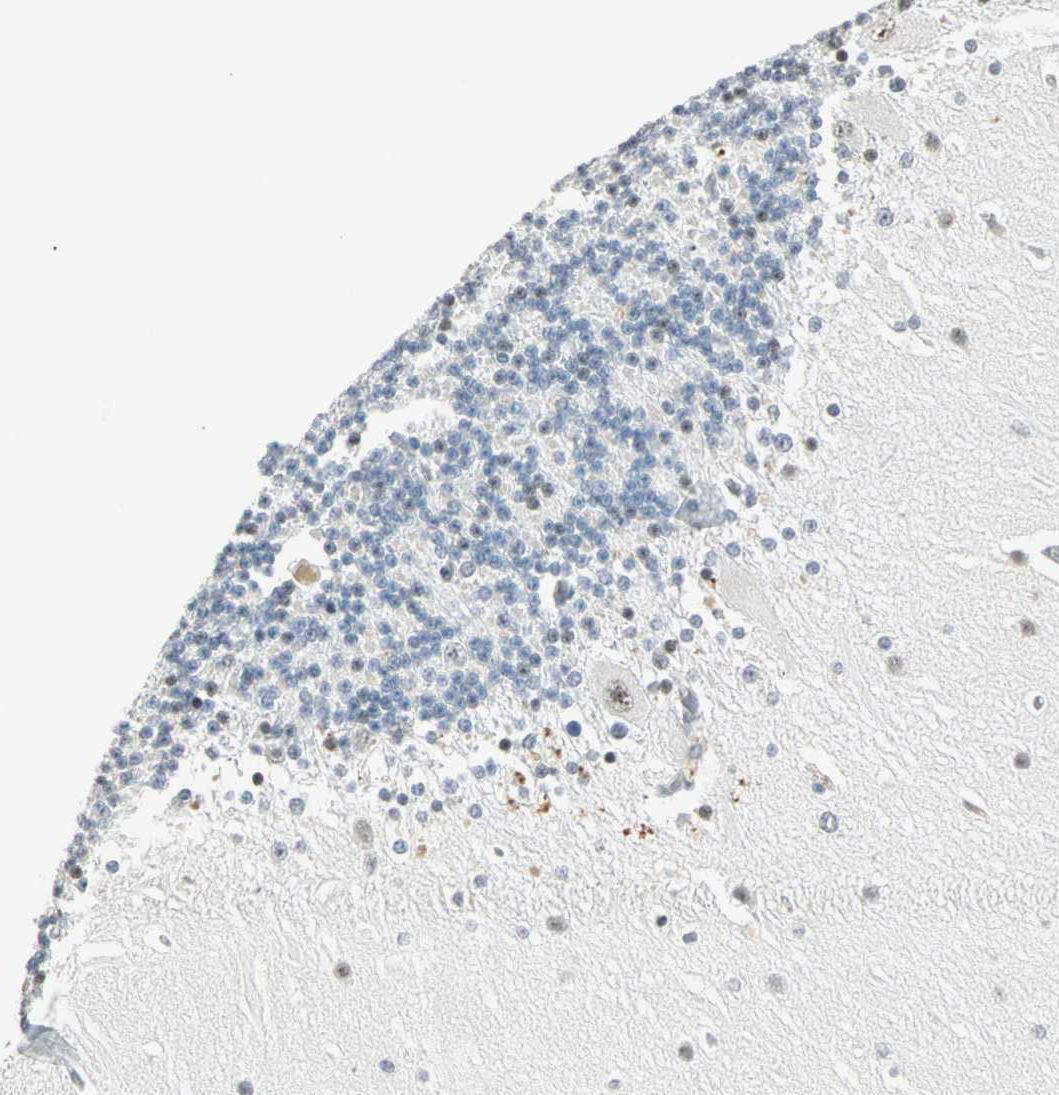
{"staining": {"intensity": "weak", "quantity": "<25%", "location": "nuclear"}, "tissue": "cerebellum", "cell_type": "Cells in granular layer", "image_type": "normal", "snomed": [{"axis": "morphology", "description": "Normal tissue, NOS"}, {"axis": "topography", "description": "Cerebellum"}], "caption": "Immunohistochemical staining of benign human cerebellum exhibits no significant positivity in cells in granular layer.", "gene": "SMAD3", "patient": {"sex": "female", "age": 54}}